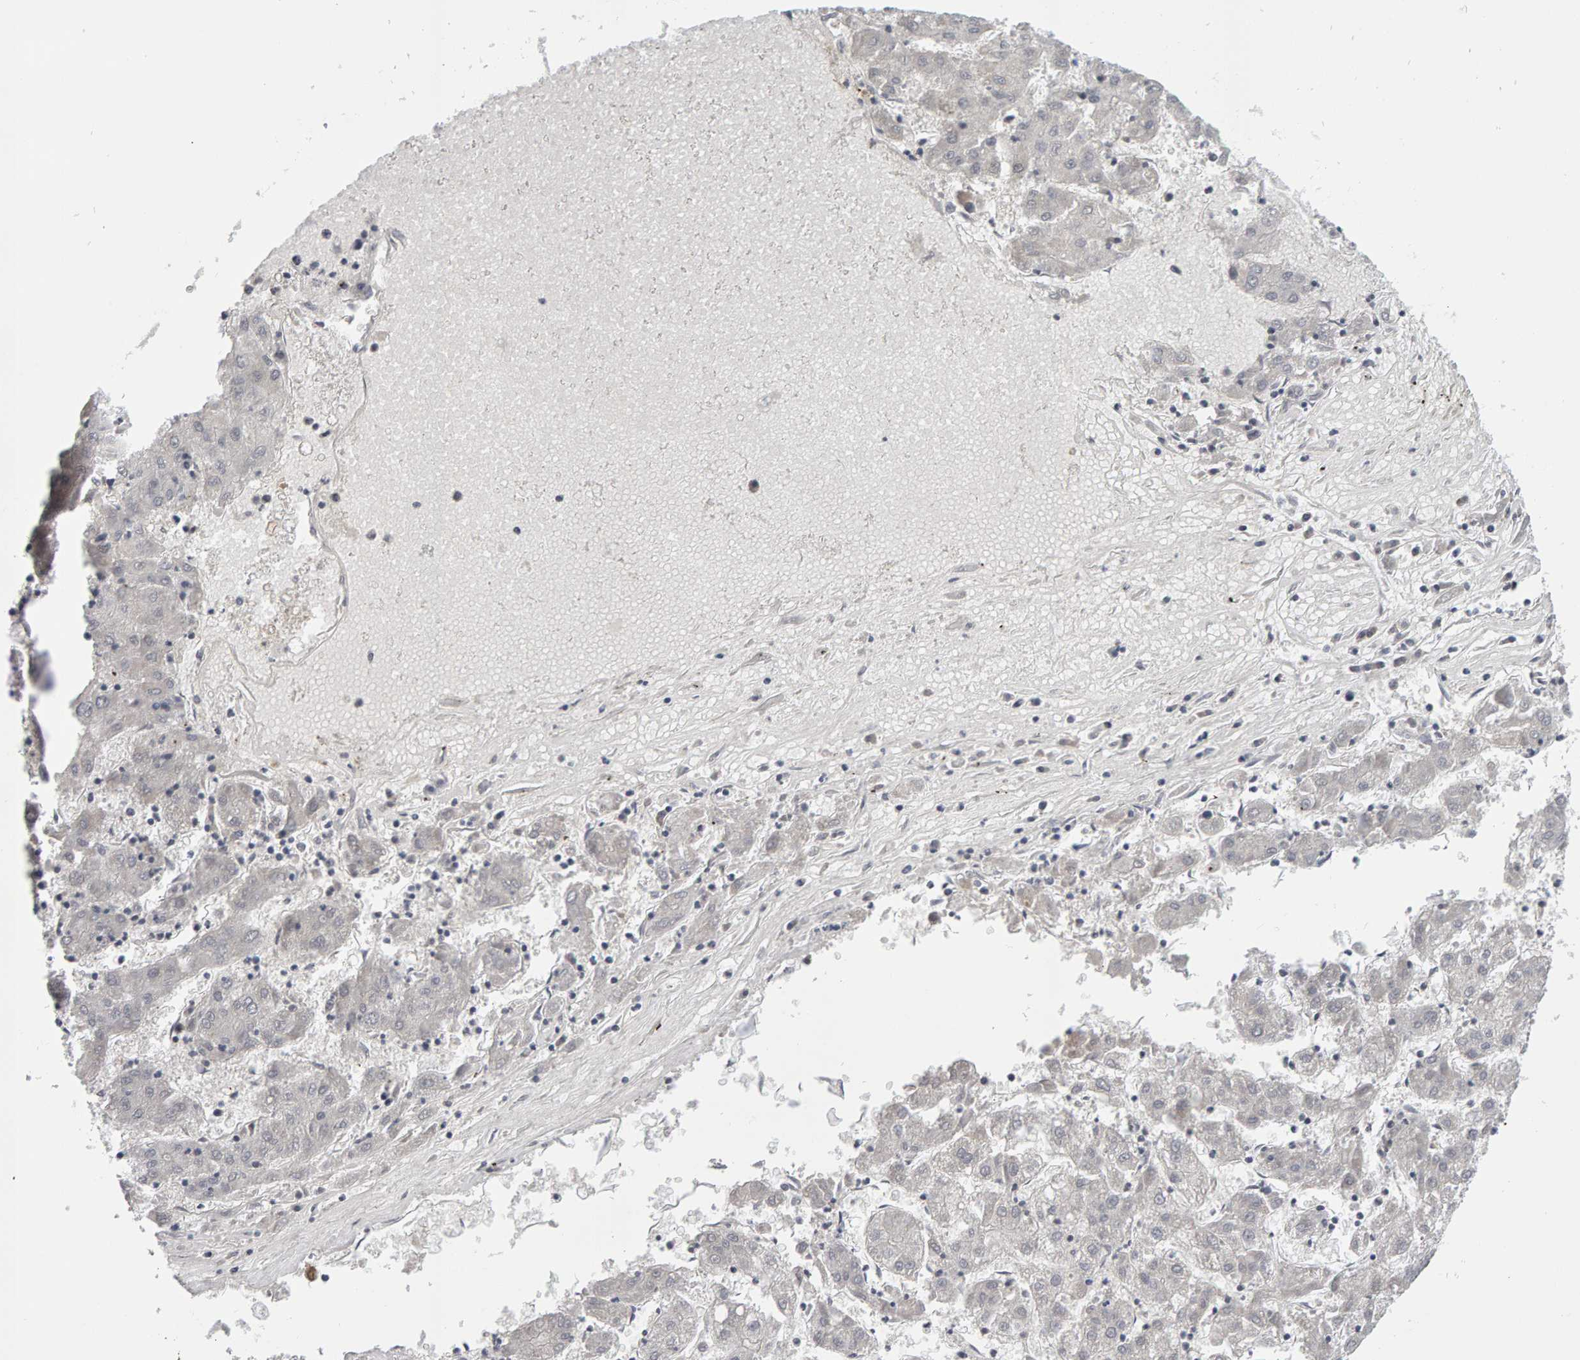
{"staining": {"intensity": "negative", "quantity": "none", "location": "none"}, "tissue": "liver cancer", "cell_type": "Tumor cells", "image_type": "cancer", "snomed": [{"axis": "morphology", "description": "Carcinoma, Hepatocellular, NOS"}, {"axis": "topography", "description": "Liver"}], "caption": "Liver cancer (hepatocellular carcinoma) was stained to show a protein in brown. There is no significant expression in tumor cells.", "gene": "MSRA", "patient": {"sex": "male", "age": 72}}